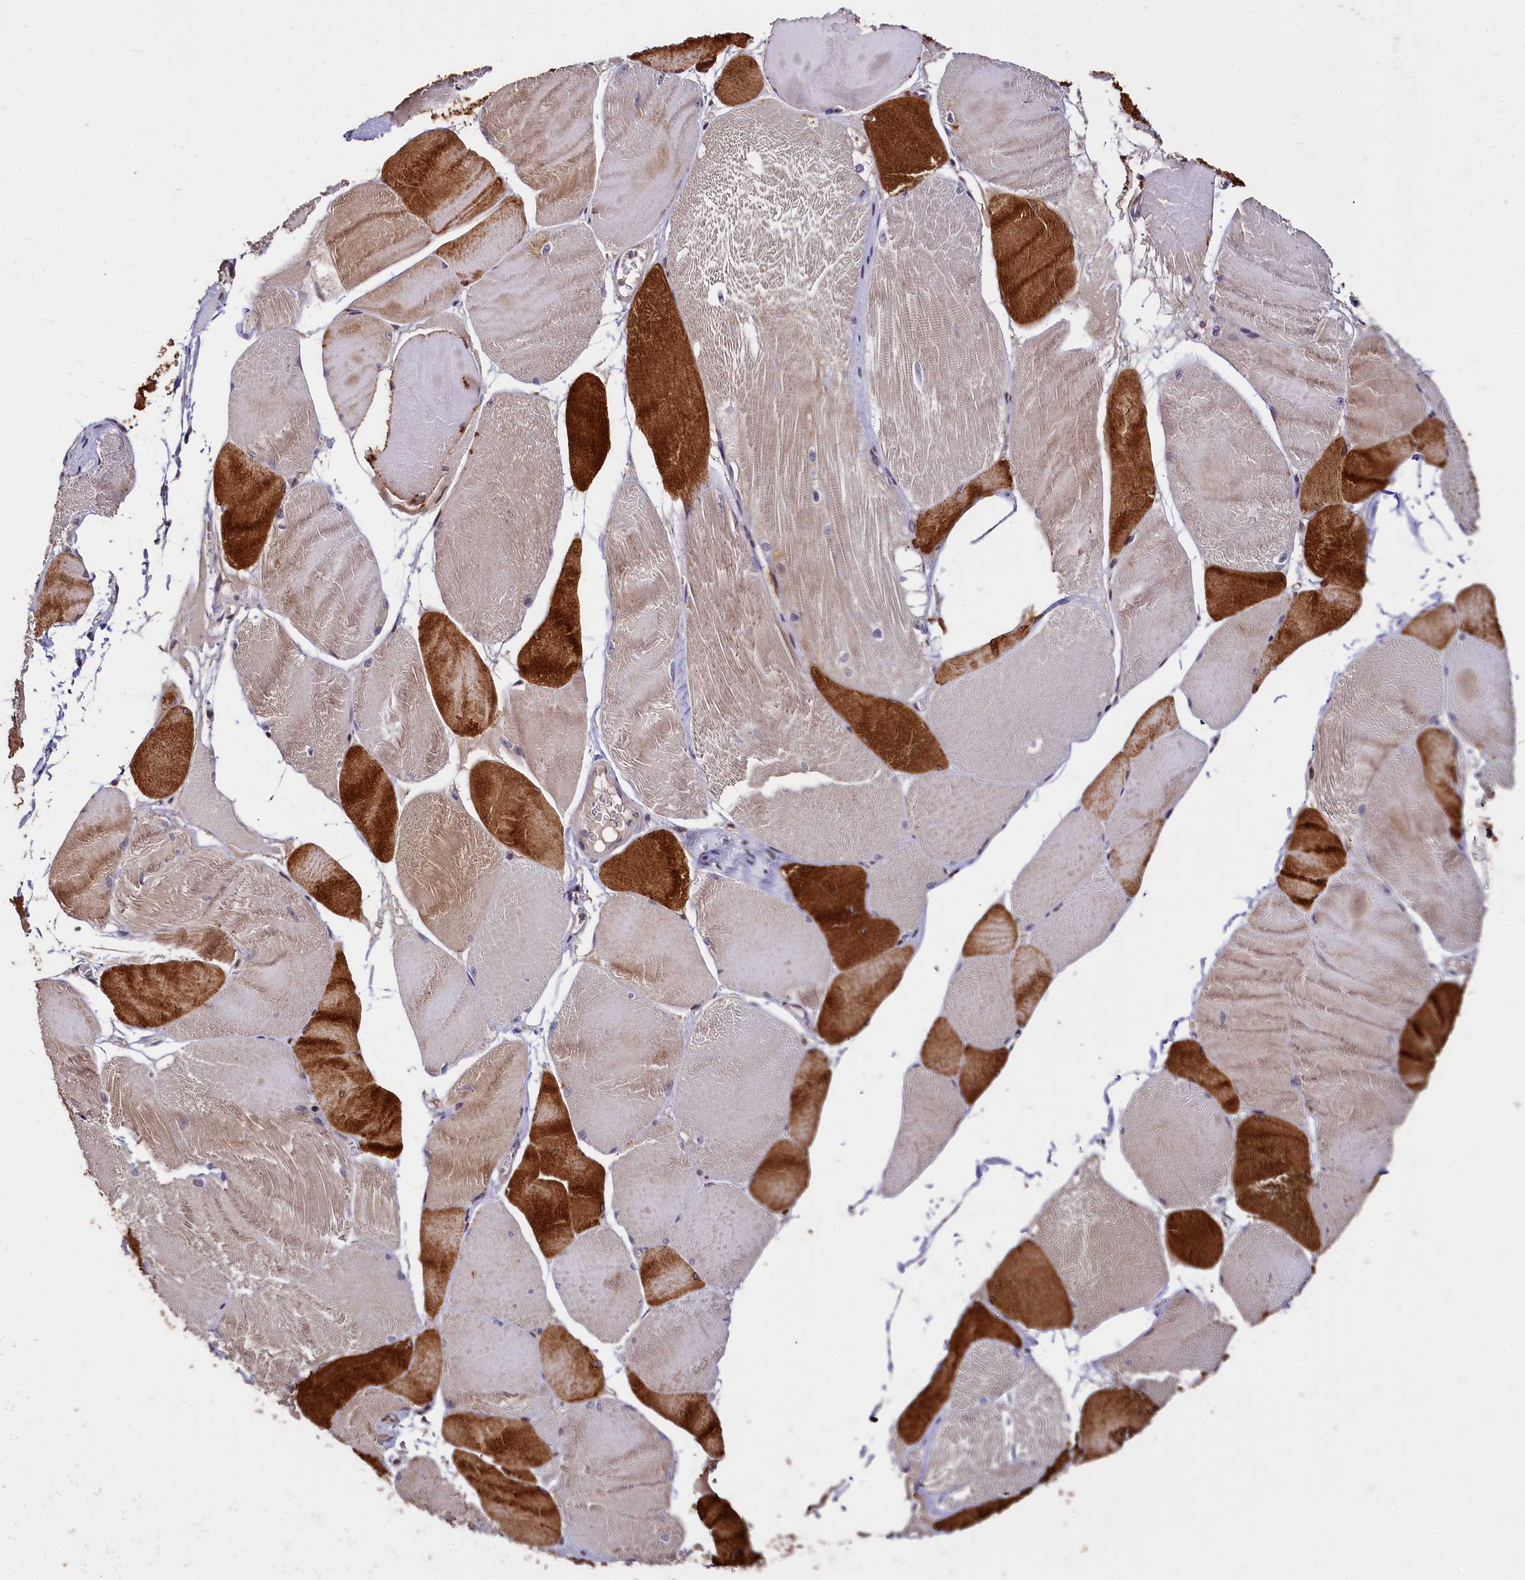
{"staining": {"intensity": "strong", "quantity": "25%-75%", "location": "cytoplasmic/membranous"}, "tissue": "skeletal muscle", "cell_type": "Myocytes", "image_type": "normal", "snomed": [{"axis": "morphology", "description": "Normal tissue, NOS"}, {"axis": "morphology", "description": "Basal cell carcinoma"}, {"axis": "topography", "description": "Skeletal muscle"}], "caption": "Immunohistochemical staining of benign human skeletal muscle reveals 25%-75% levels of strong cytoplasmic/membranous protein expression in approximately 25%-75% of myocytes. (DAB (3,3'-diaminobenzidine) IHC, brown staining for protein, blue staining for nuclei).", "gene": "ATG101", "patient": {"sex": "female", "age": 64}}